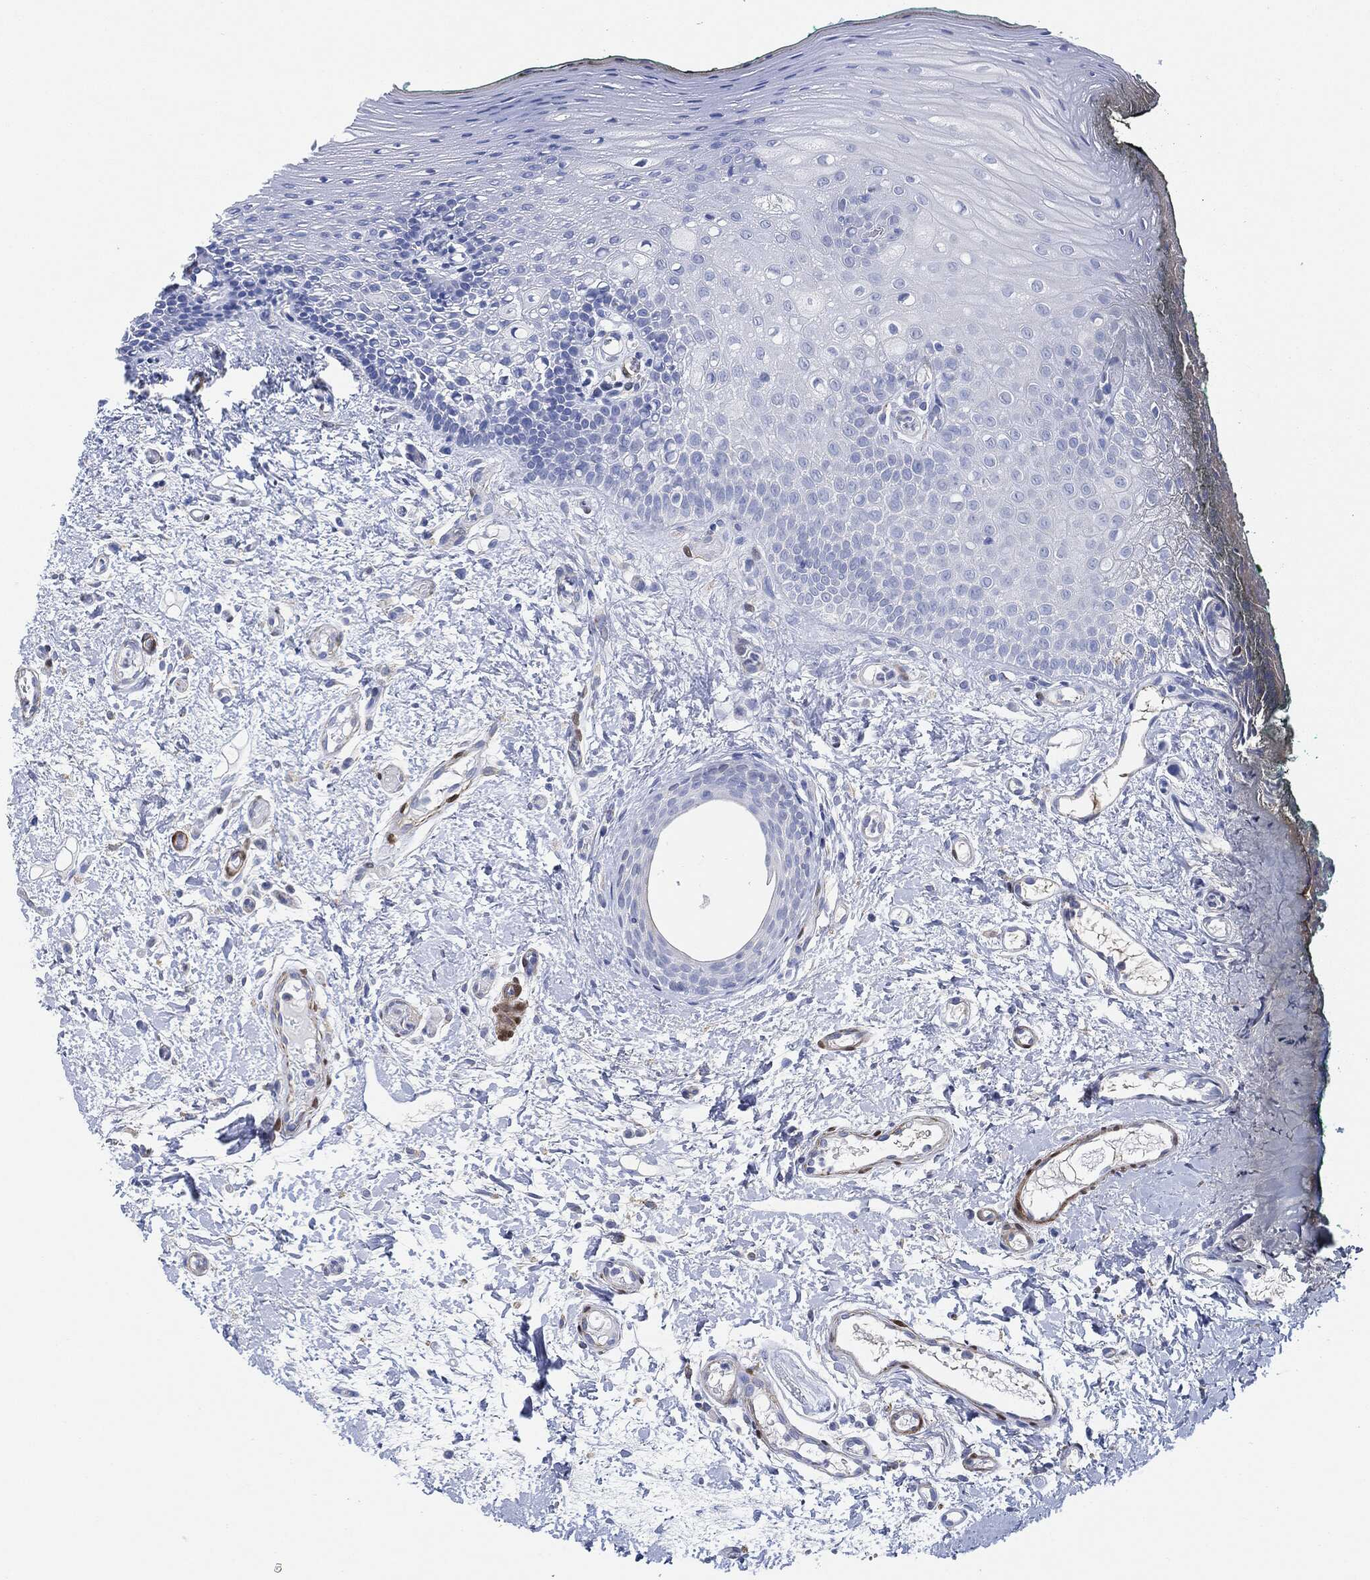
{"staining": {"intensity": "negative", "quantity": "none", "location": "none"}, "tissue": "oral mucosa", "cell_type": "Squamous epithelial cells", "image_type": "normal", "snomed": [{"axis": "morphology", "description": "Normal tissue, NOS"}, {"axis": "topography", "description": "Oral tissue"}], "caption": "The photomicrograph exhibits no significant expression in squamous epithelial cells of oral mucosa.", "gene": "TAGLN", "patient": {"sex": "female", "age": 83}}